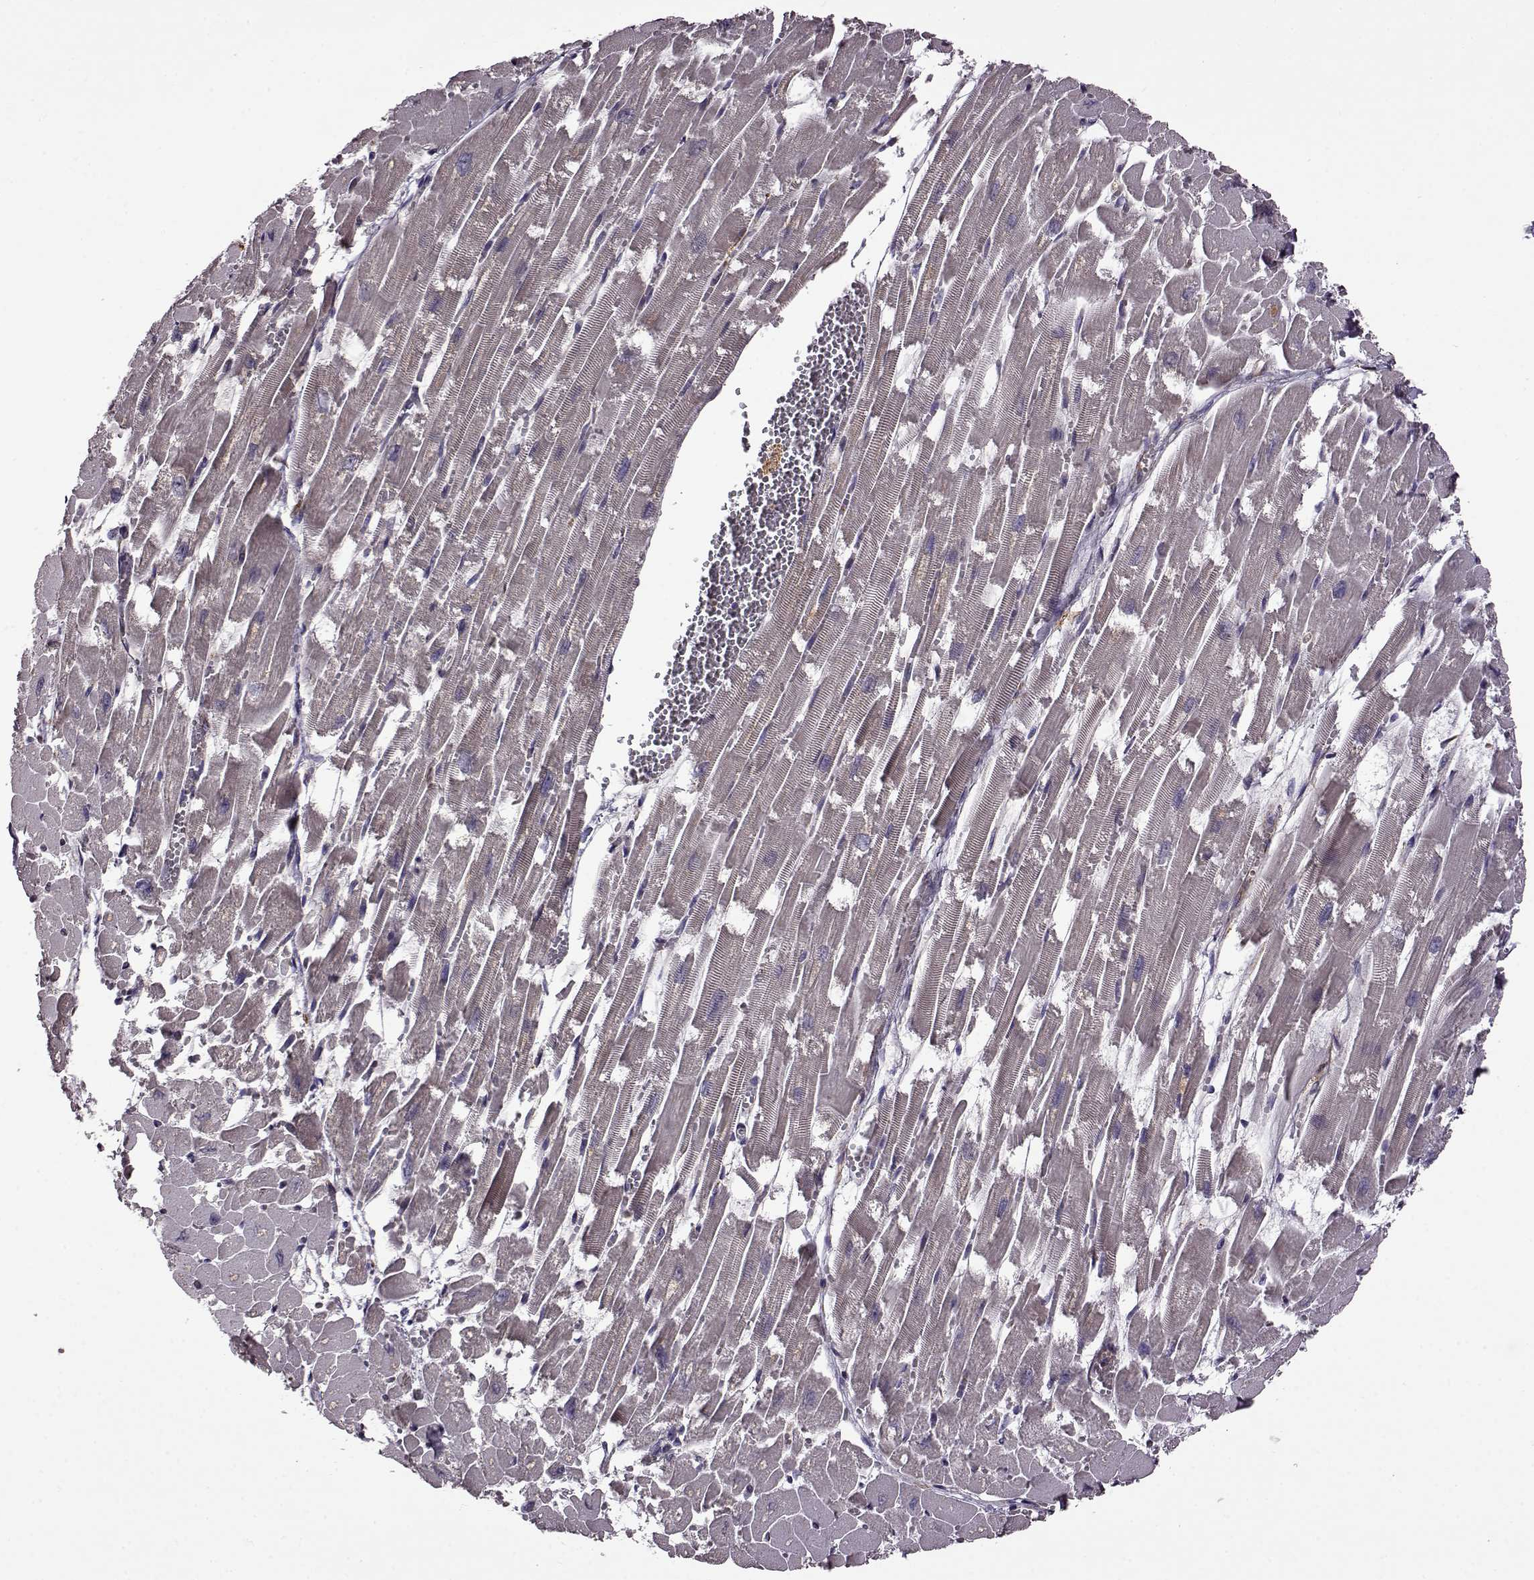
{"staining": {"intensity": "negative", "quantity": "none", "location": "none"}, "tissue": "heart muscle", "cell_type": "Cardiomyocytes", "image_type": "normal", "snomed": [{"axis": "morphology", "description": "Normal tissue, NOS"}, {"axis": "topography", "description": "Heart"}], "caption": "Heart muscle stained for a protein using immunohistochemistry (IHC) shows no staining cardiomyocytes.", "gene": "MTSS1", "patient": {"sex": "female", "age": 52}}